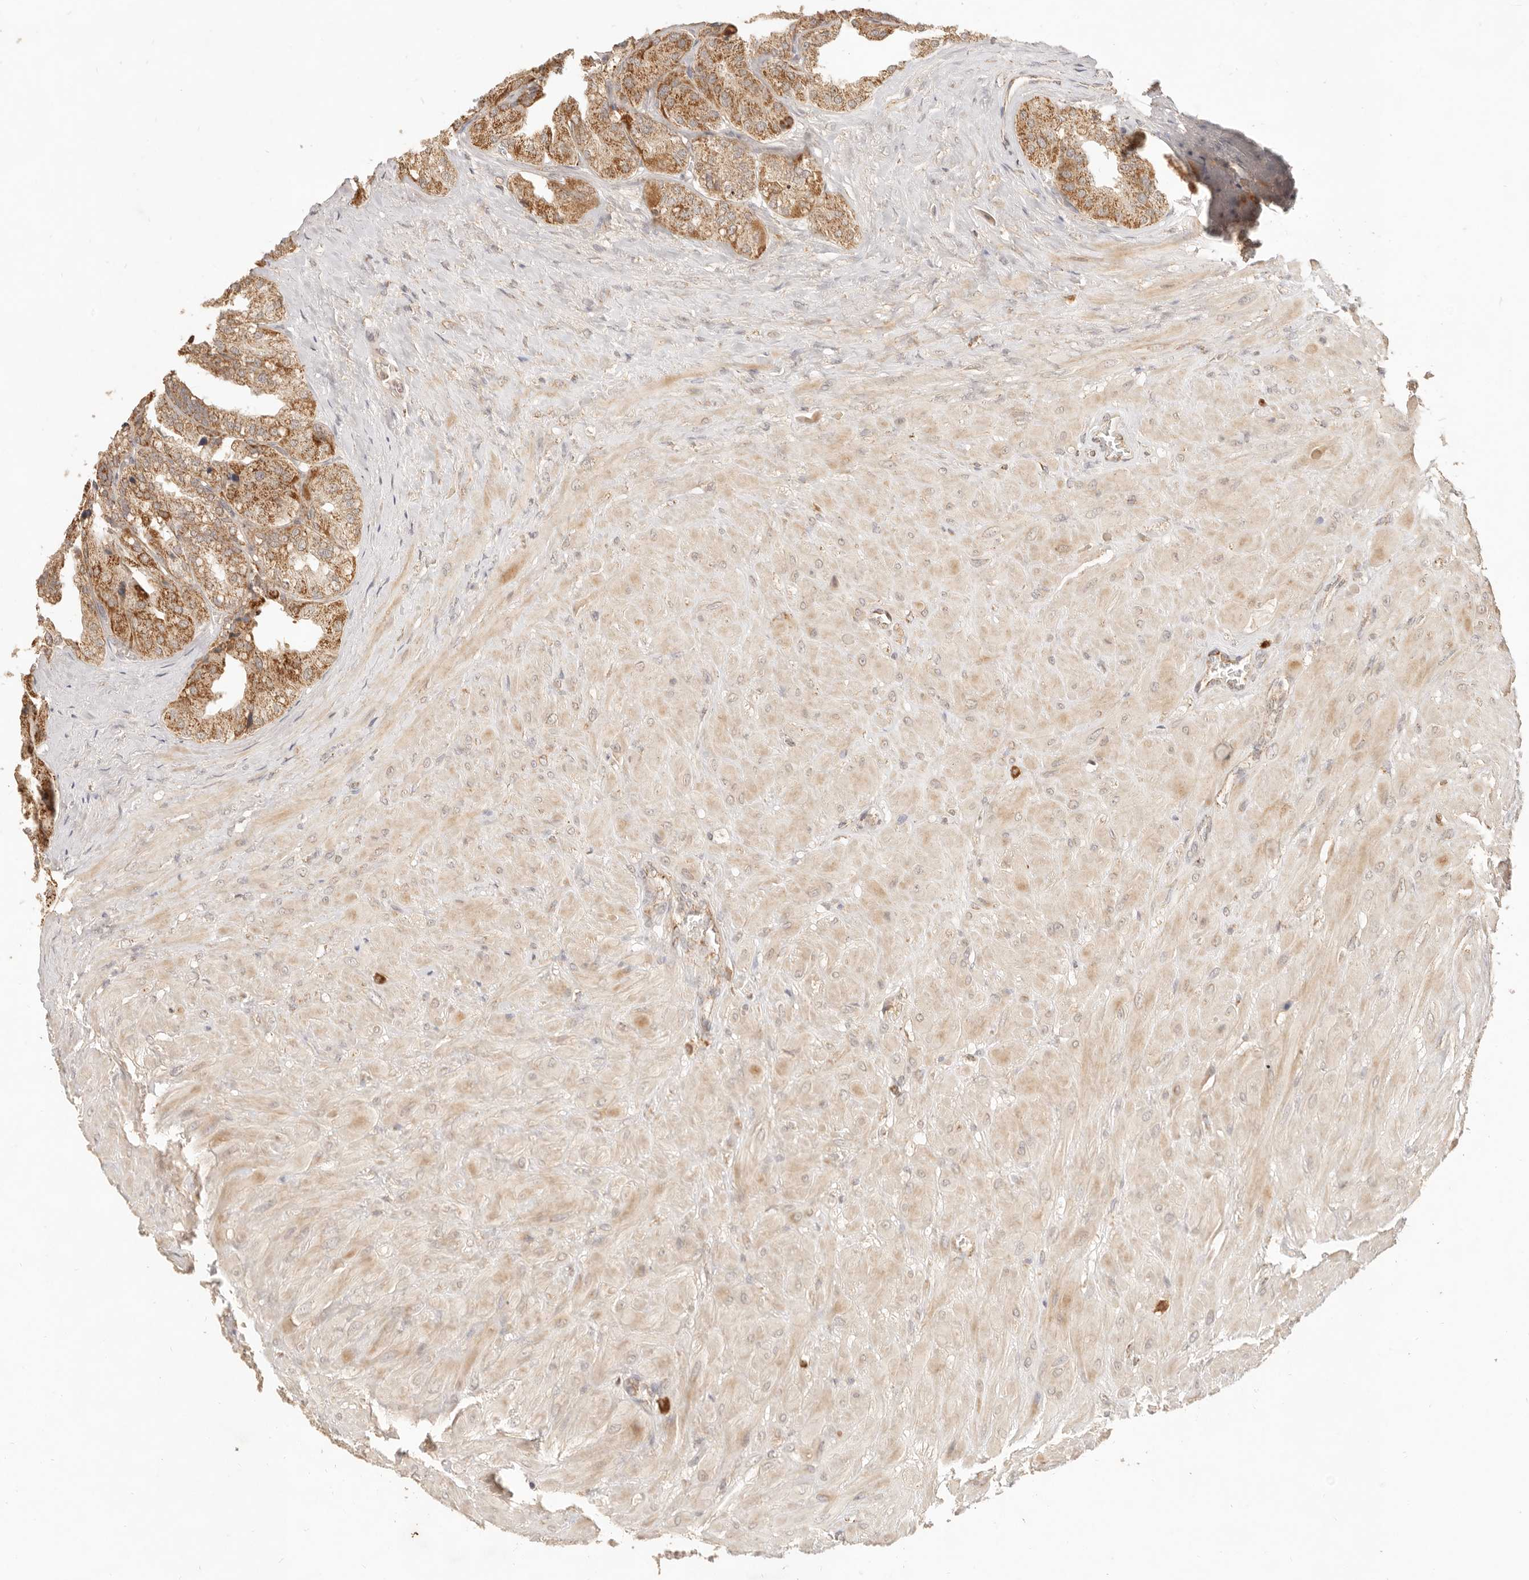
{"staining": {"intensity": "moderate", "quantity": ">75%", "location": "cytoplasmic/membranous"}, "tissue": "seminal vesicle", "cell_type": "Glandular cells", "image_type": "normal", "snomed": [{"axis": "morphology", "description": "Normal tissue, NOS"}, {"axis": "topography", "description": "Prostate"}, {"axis": "topography", "description": "Seminal veicle"}], "caption": "A brown stain shows moderate cytoplasmic/membranous staining of a protein in glandular cells of normal seminal vesicle.", "gene": "CPLANE2", "patient": {"sex": "male", "age": 51}}